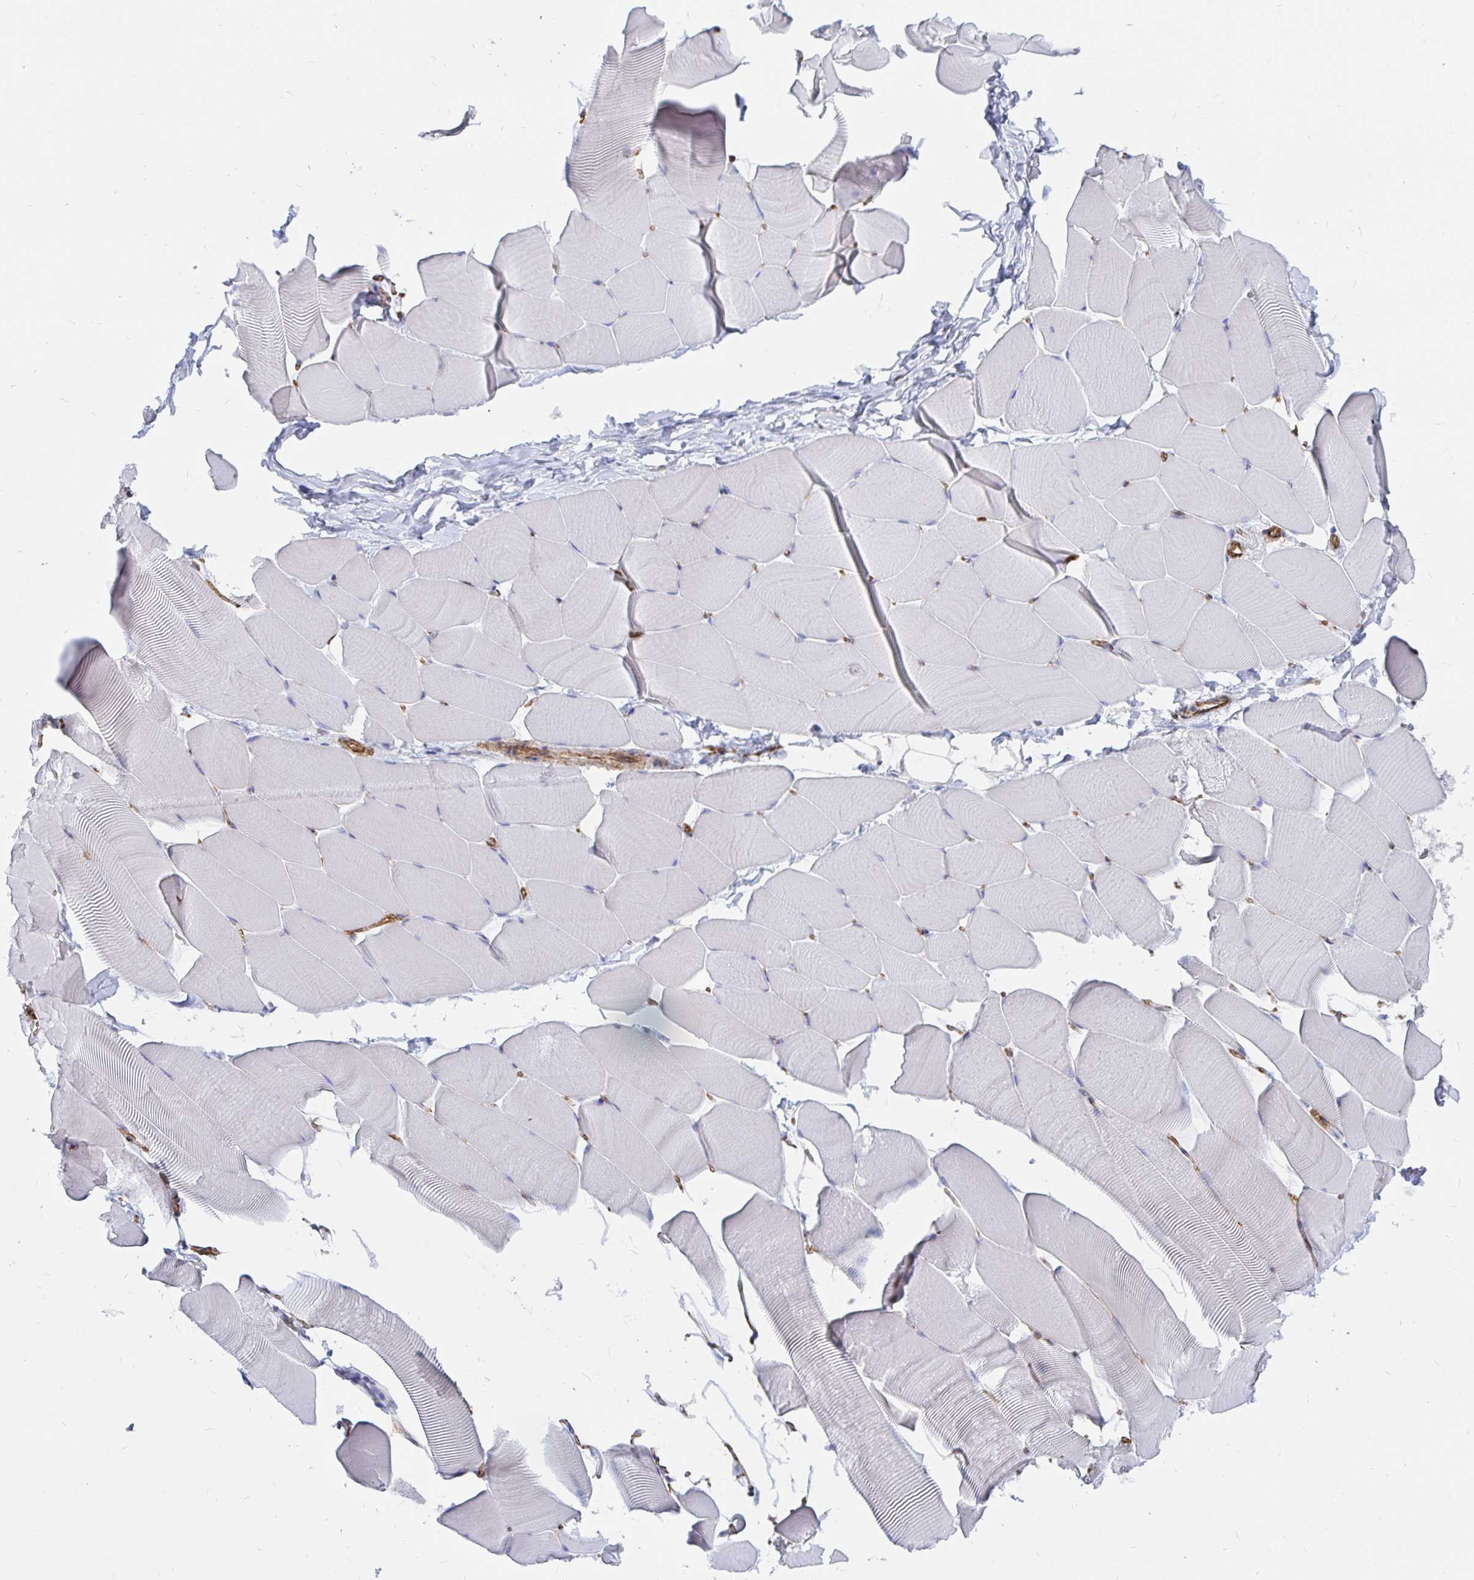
{"staining": {"intensity": "negative", "quantity": "none", "location": "none"}, "tissue": "skeletal muscle", "cell_type": "Myocytes", "image_type": "normal", "snomed": [{"axis": "morphology", "description": "Normal tissue, NOS"}, {"axis": "topography", "description": "Skeletal muscle"}], "caption": "Human skeletal muscle stained for a protein using immunohistochemistry demonstrates no positivity in myocytes.", "gene": "COX16", "patient": {"sex": "male", "age": 25}}